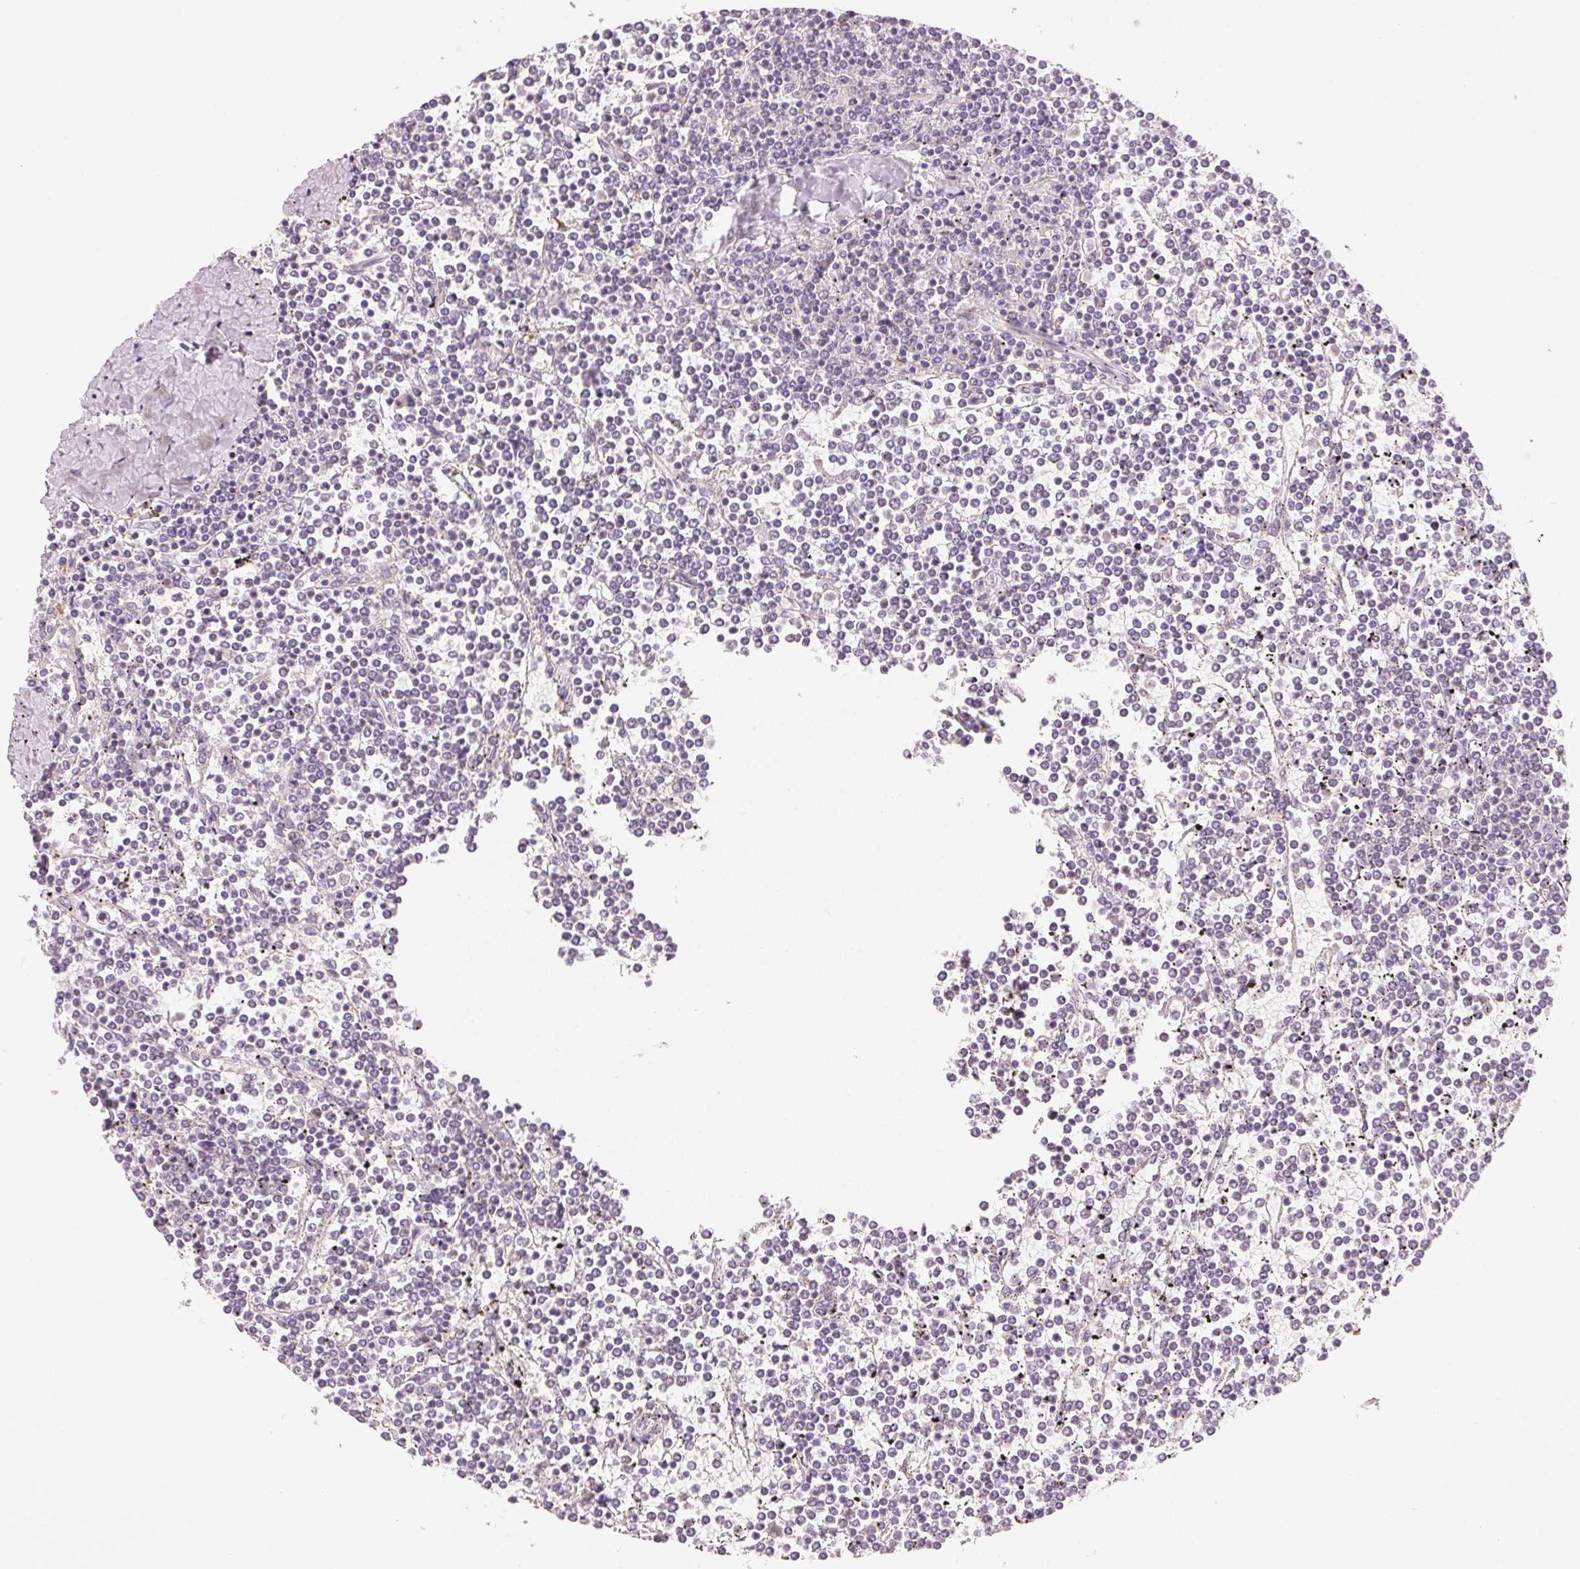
{"staining": {"intensity": "negative", "quantity": "none", "location": "none"}, "tissue": "lymphoma", "cell_type": "Tumor cells", "image_type": "cancer", "snomed": [{"axis": "morphology", "description": "Malignant lymphoma, non-Hodgkin's type, Low grade"}, {"axis": "topography", "description": "Spleen"}], "caption": "This is a micrograph of immunohistochemistry staining of malignant lymphoma, non-Hodgkin's type (low-grade), which shows no positivity in tumor cells.", "gene": "HOXB13", "patient": {"sex": "female", "age": 19}}